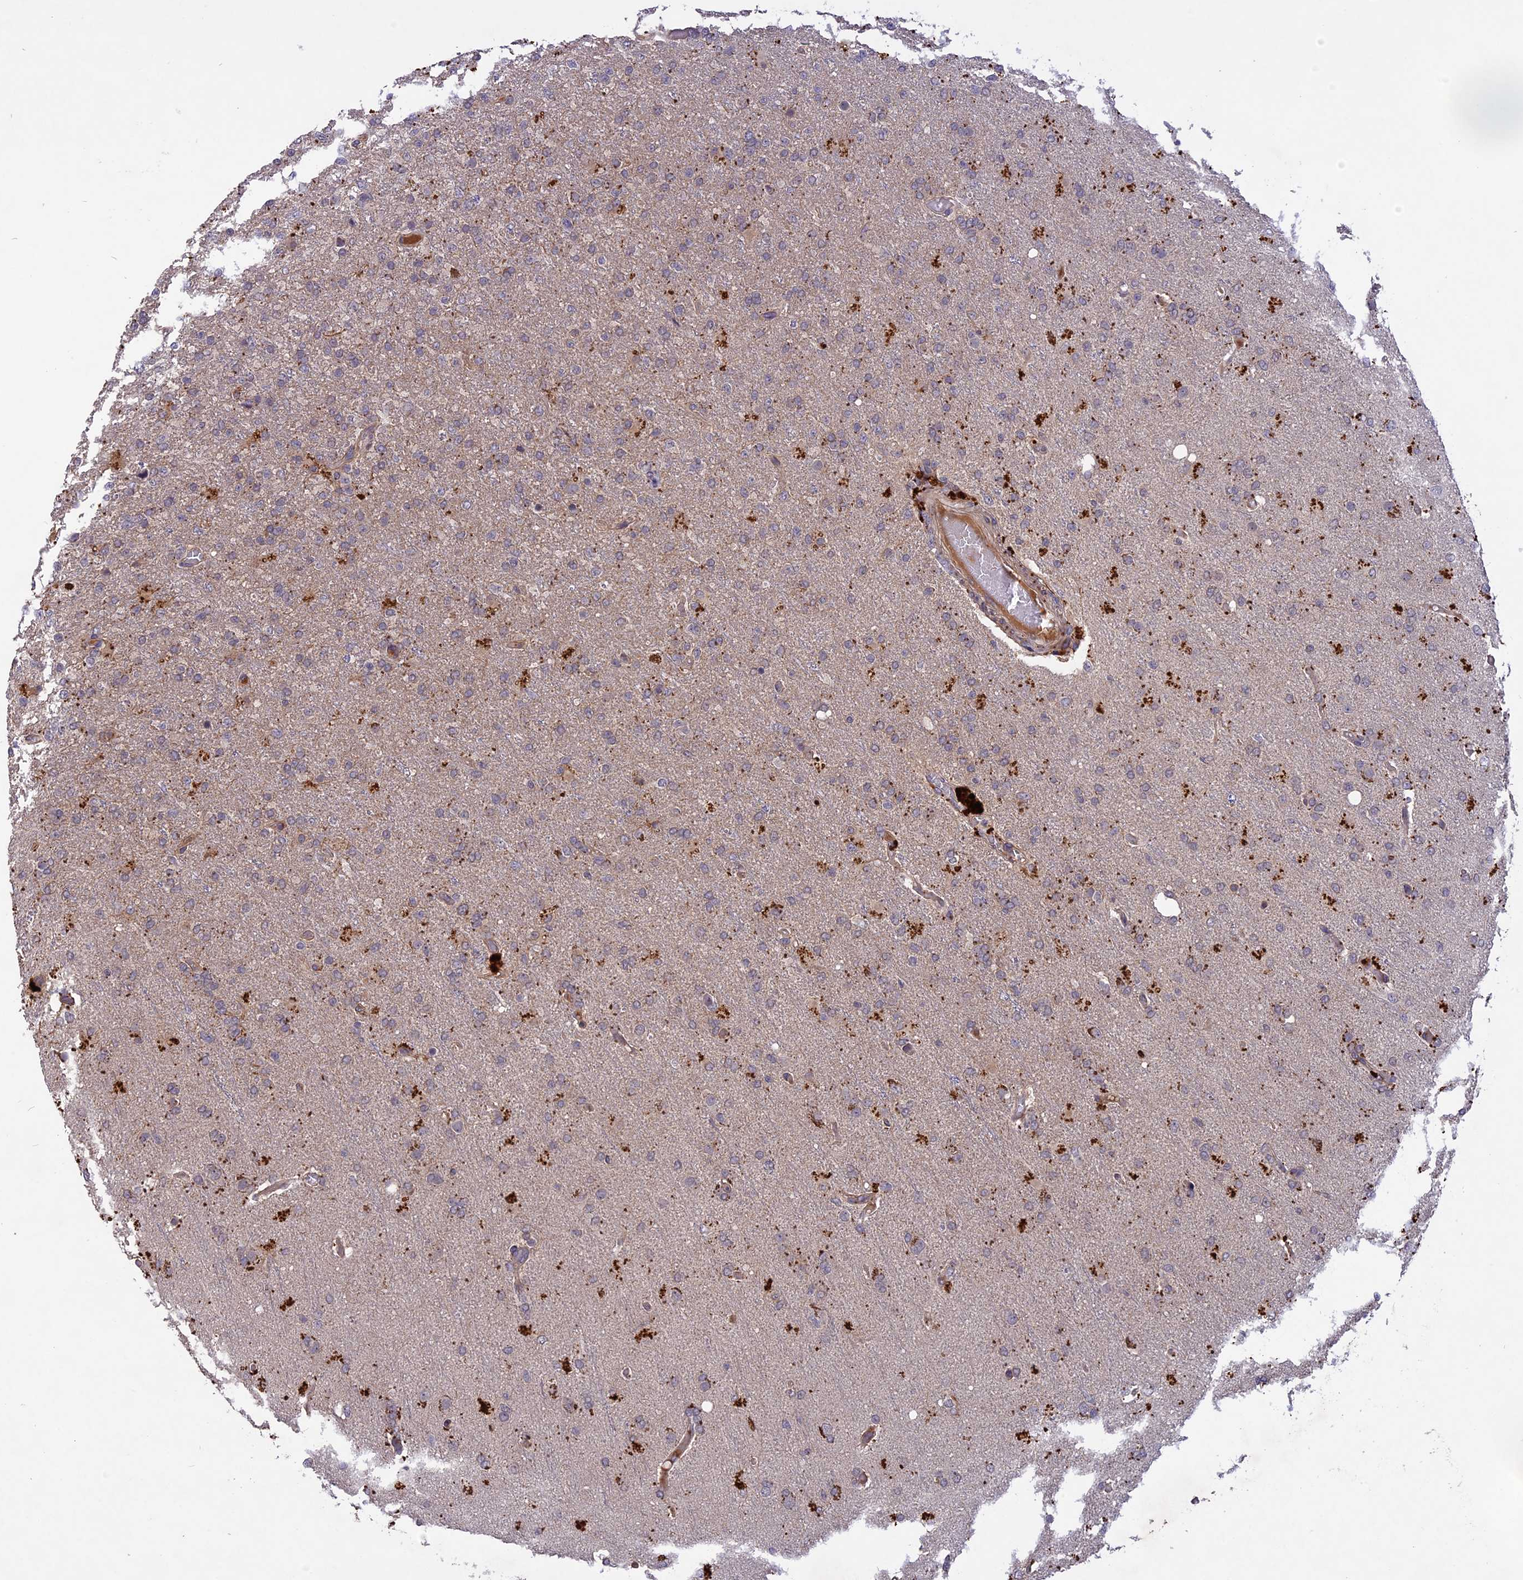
{"staining": {"intensity": "negative", "quantity": "none", "location": "none"}, "tissue": "glioma", "cell_type": "Tumor cells", "image_type": "cancer", "snomed": [{"axis": "morphology", "description": "Glioma, malignant, High grade"}, {"axis": "topography", "description": "Brain"}], "caption": "An IHC histopathology image of malignant glioma (high-grade) is shown. There is no staining in tumor cells of malignant glioma (high-grade).", "gene": "ADO", "patient": {"sex": "female", "age": 74}}